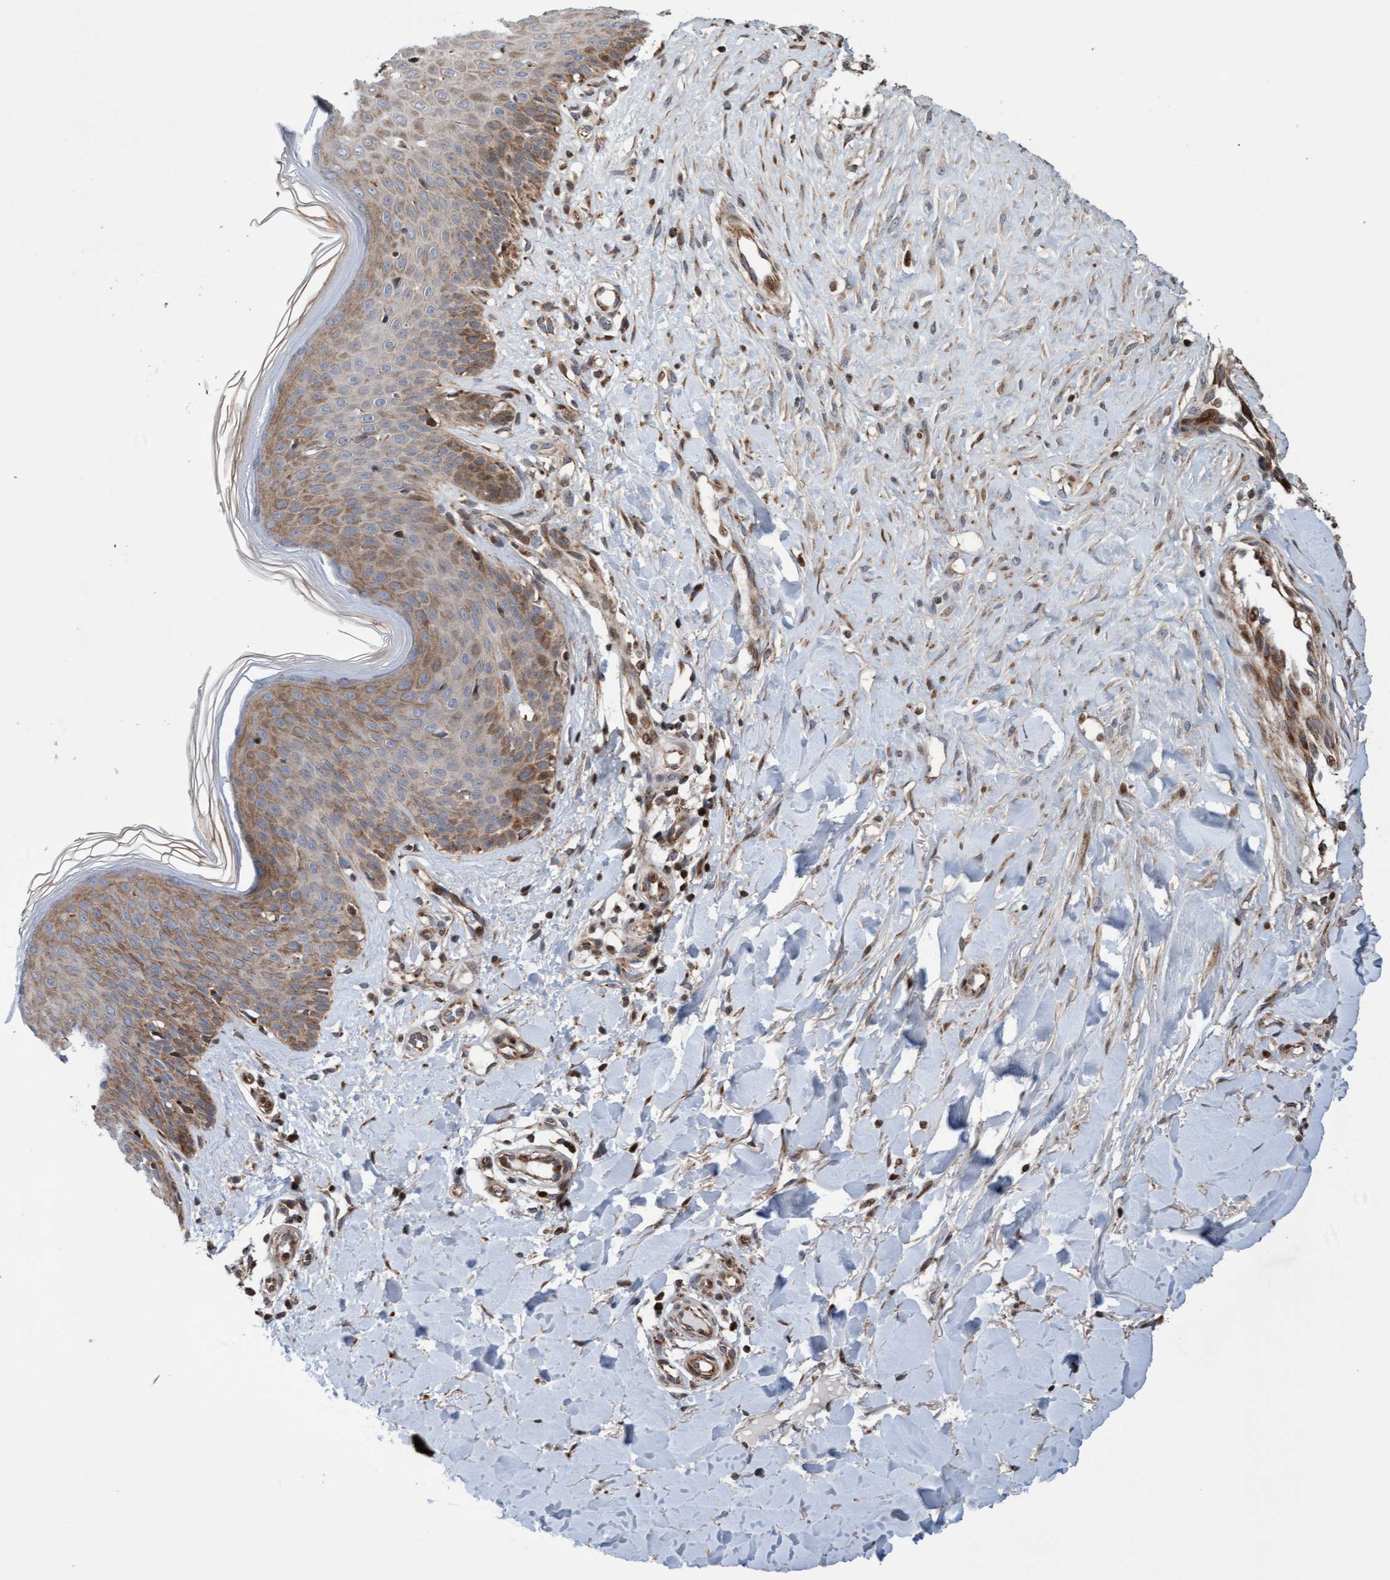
{"staining": {"intensity": "moderate", "quantity": ">75%", "location": "cytoplasmic/membranous"}, "tissue": "skin", "cell_type": "Fibroblasts", "image_type": "normal", "snomed": [{"axis": "morphology", "description": "Normal tissue, NOS"}, {"axis": "topography", "description": "Skin"}], "caption": "Protein analysis of unremarkable skin exhibits moderate cytoplasmic/membranous expression in approximately >75% of fibroblasts.", "gene": "PECR", "patient": {"sex": "male", "age": 41}}